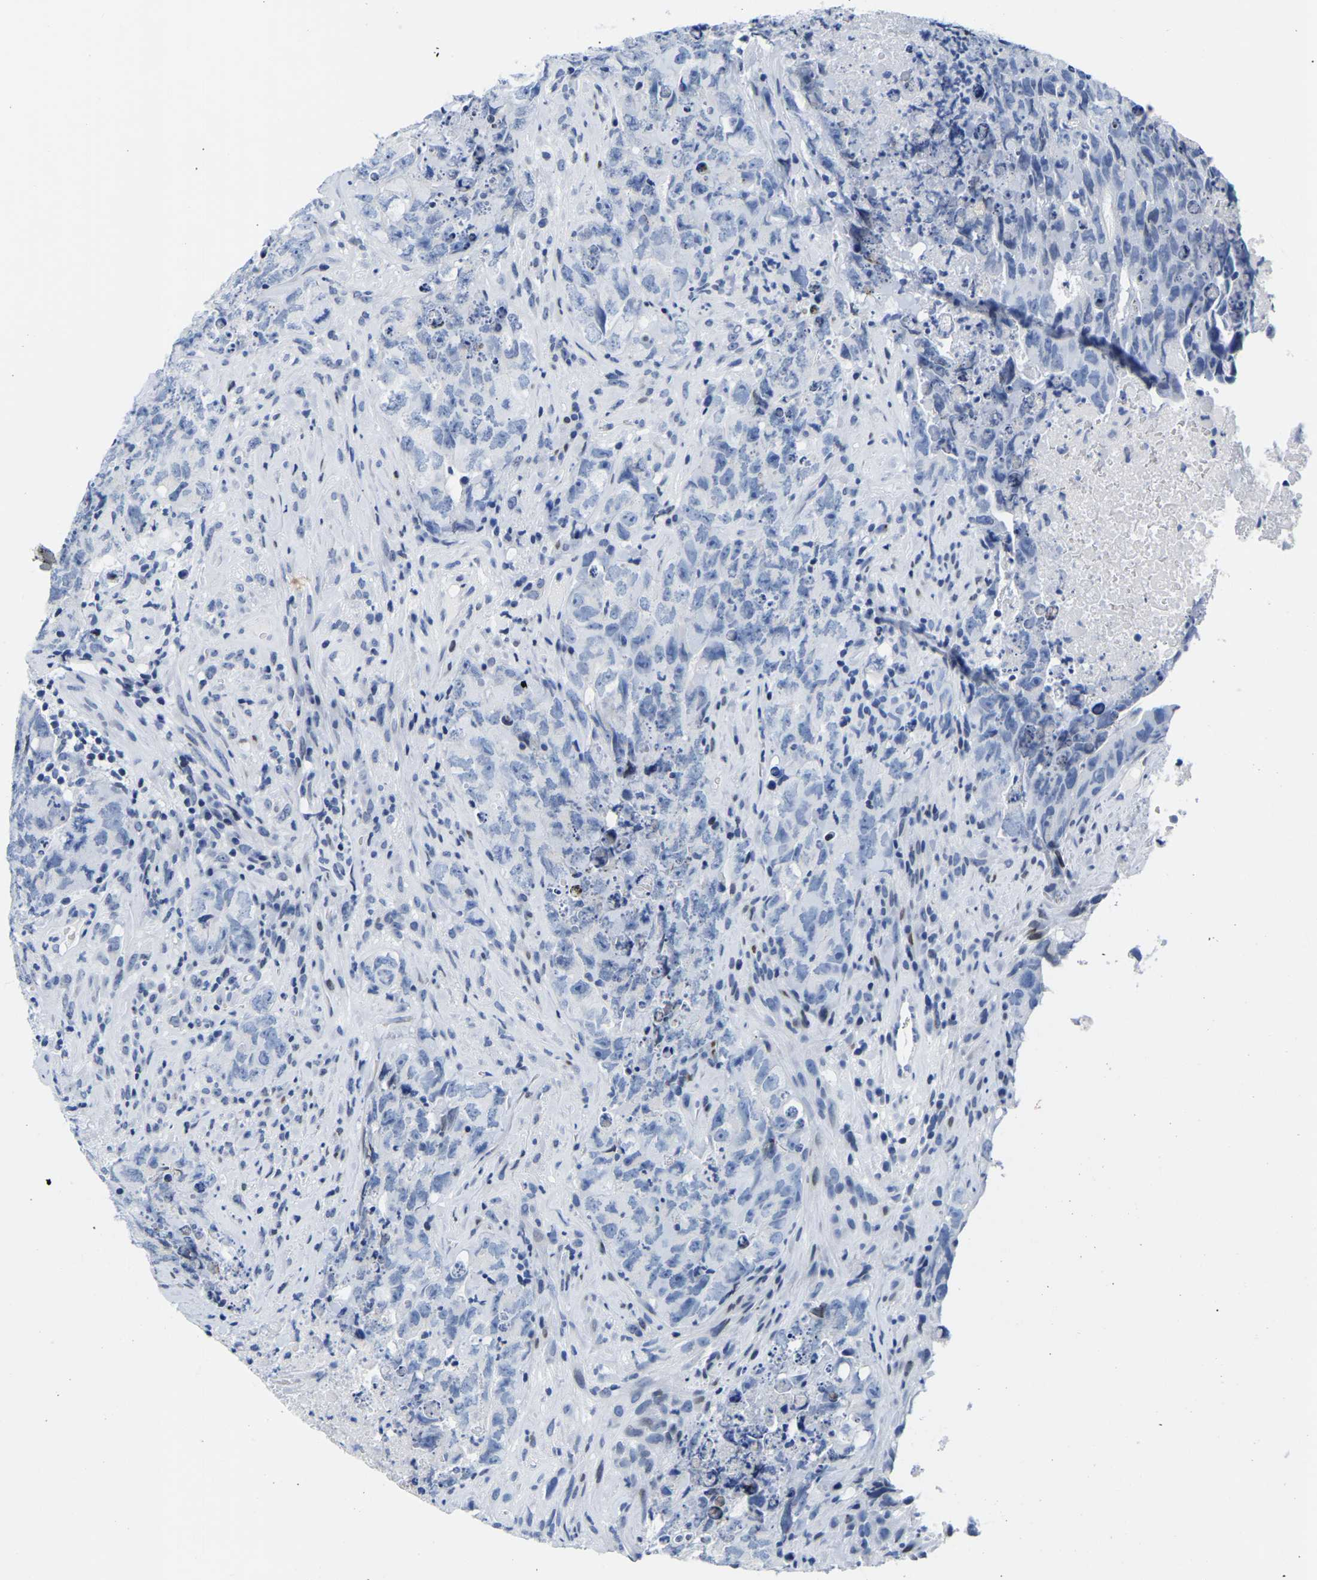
{"staining": {"intensity": "negative", "quantity": "none", "location": "none"}, "tissue": "testis cancer", "cell_type": "Tumor cells", "image_type": "cancer", "snomed": [{"axis": "morphology", "description": "Carcinoma, Embryonal, NOS"}, {"axis": "topography", "description": "Testis"}], "caption": "The photomicrograph demonstrates no staining of tumor cells in testis cancer.", "gene": "UPK3A", "patient": {"sex": "male", "age": 32}}